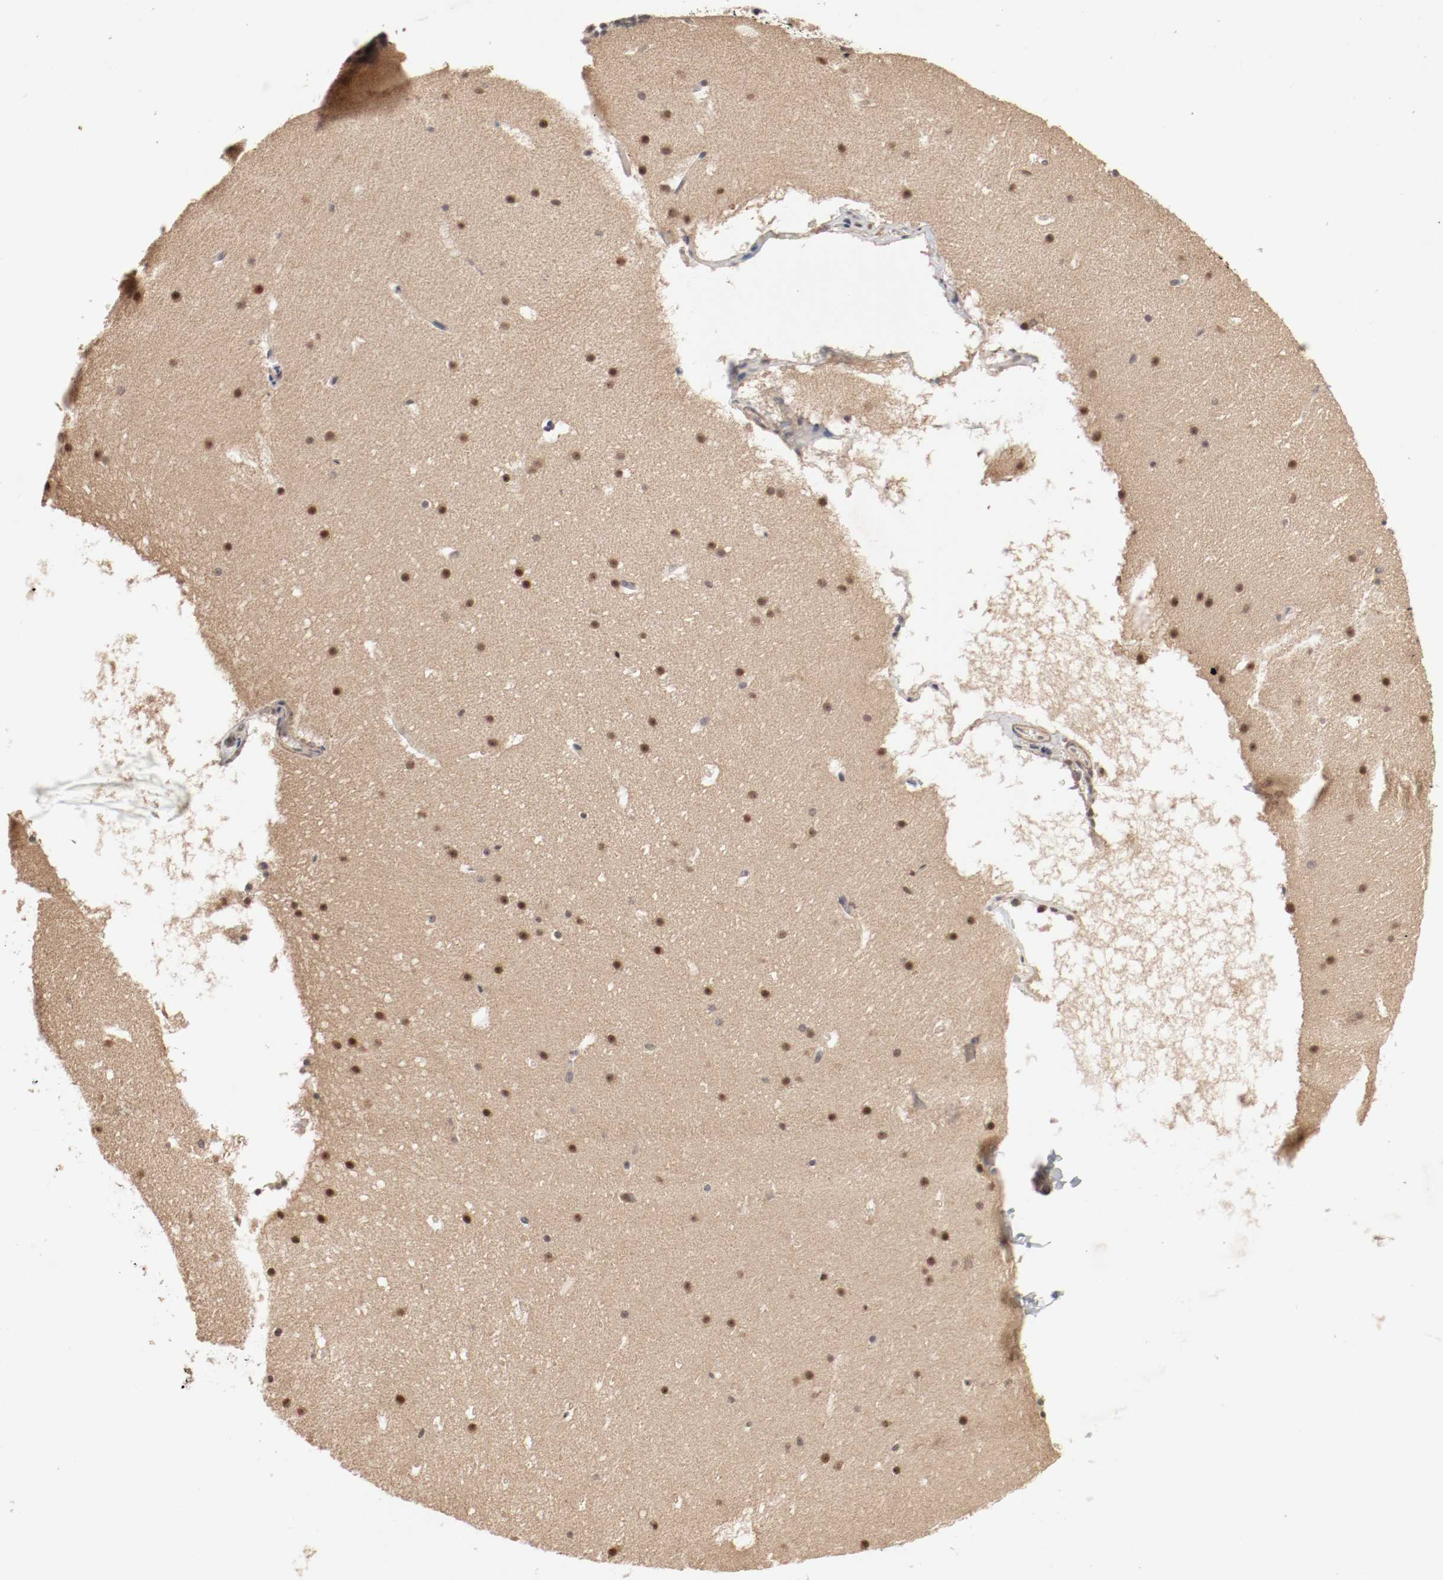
{"staining": {"intensity": "strong", "quantity": "<25%", "location": "cytoplasmic/membranous,nuclear"}, "tissue": "cerebellum", "cell_type": "Cells in granular layer", "image_type": "normal", "snomed": [{"axis": "morphology", "description": "Normal tissue, NOS"}, {"axis": "topography", "description": "Cerebellum"}], "caption": "A high-resolution micrograph shows immunohistochemistry staining of normal cerebellum, which displays strong cytoplasmic/membranous,nuclear positivity in approximately <25% of cells in granular layer.", "gene": "CSNK2B", "patient": {"sex": "male", "age": 45}}